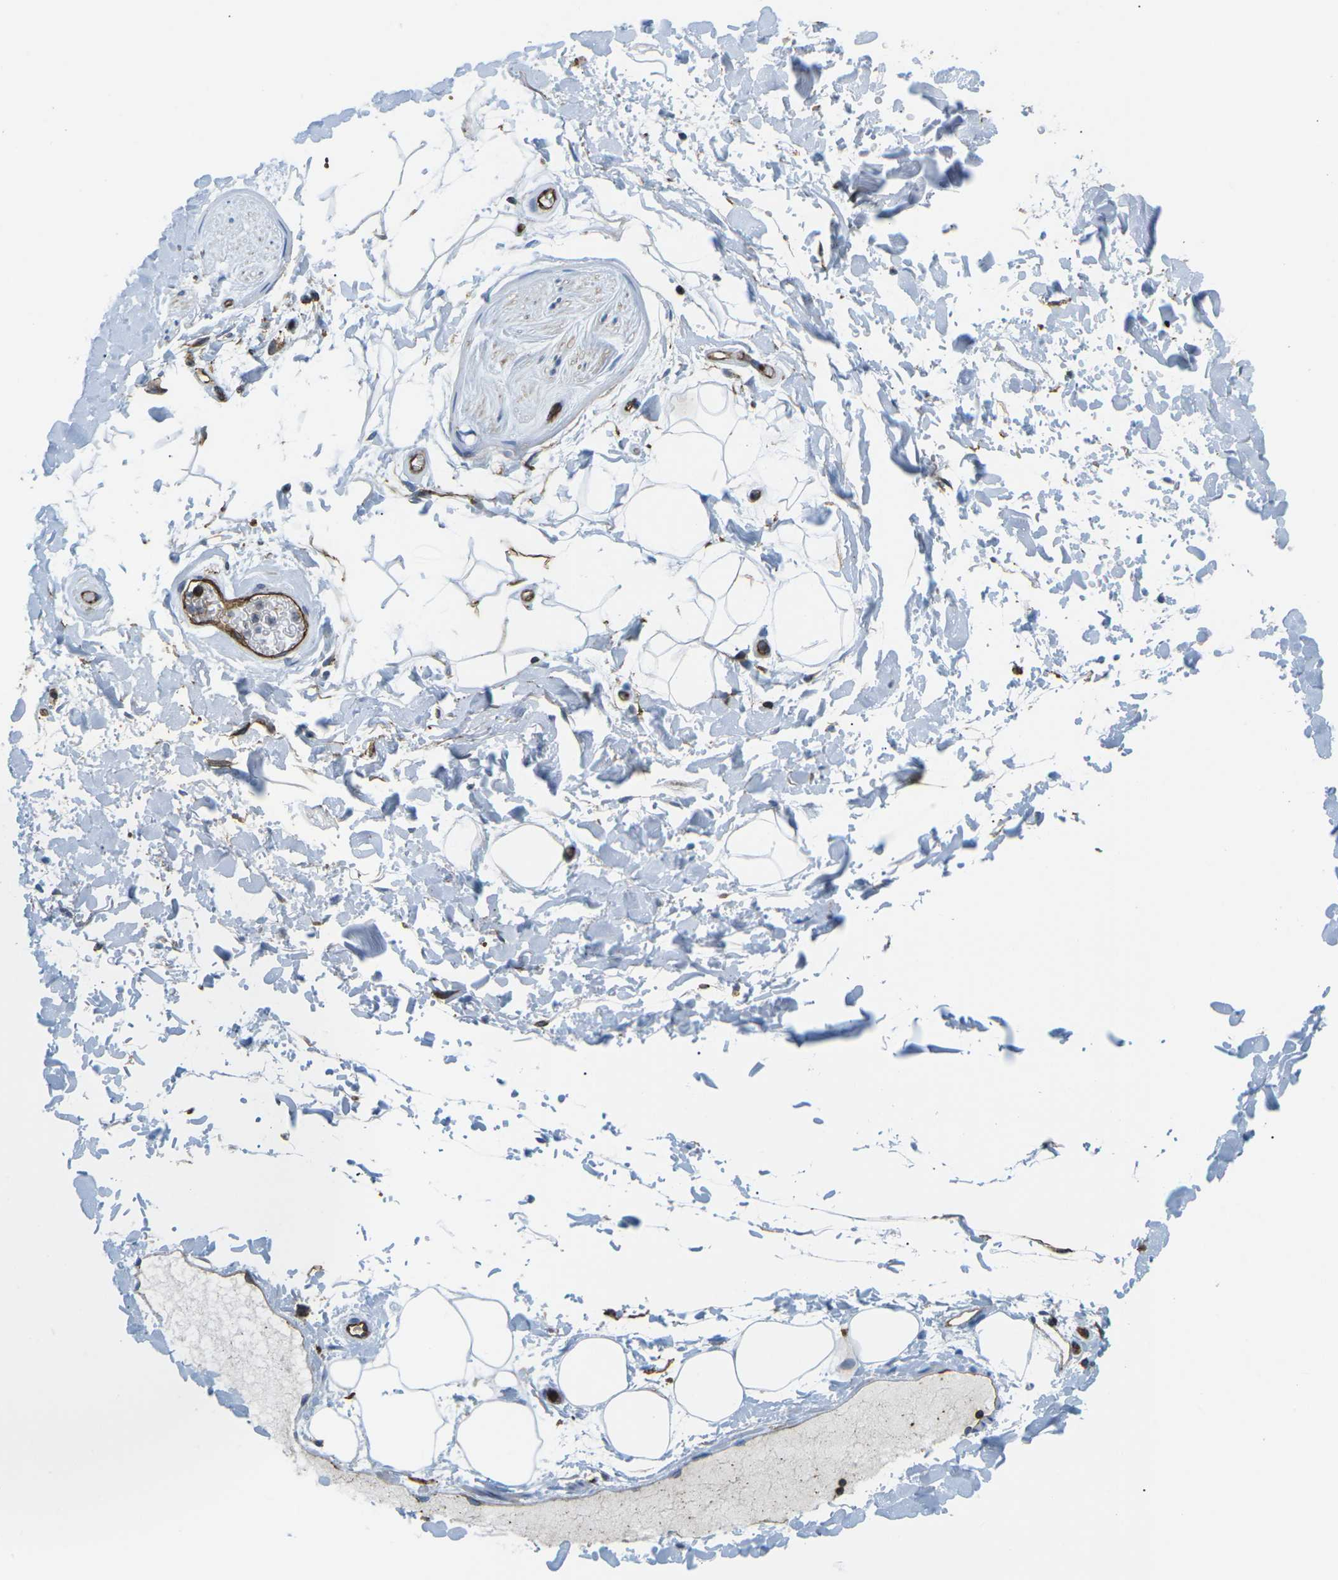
{"staining": {"intensity": "negative", "quantity": "none", "location": "none"}, "tissue": "adipose tissue", "cell_type": "Adipocytes", "image_type": "normal", "snomed": [{"axis": "morphology", "description": "Normal tissue, NOS"}, {"axis": "topography", "description": "Soft tissue"}], "caption": "Immunohistochemistry (IHC) micrograph of unremarkable adipose tissue: human adipose tissue stained with DAB reveals no significant protein positivity in adipocytes.", "gene": "HLA", "patient": {"sex": "male", "age": 72}}